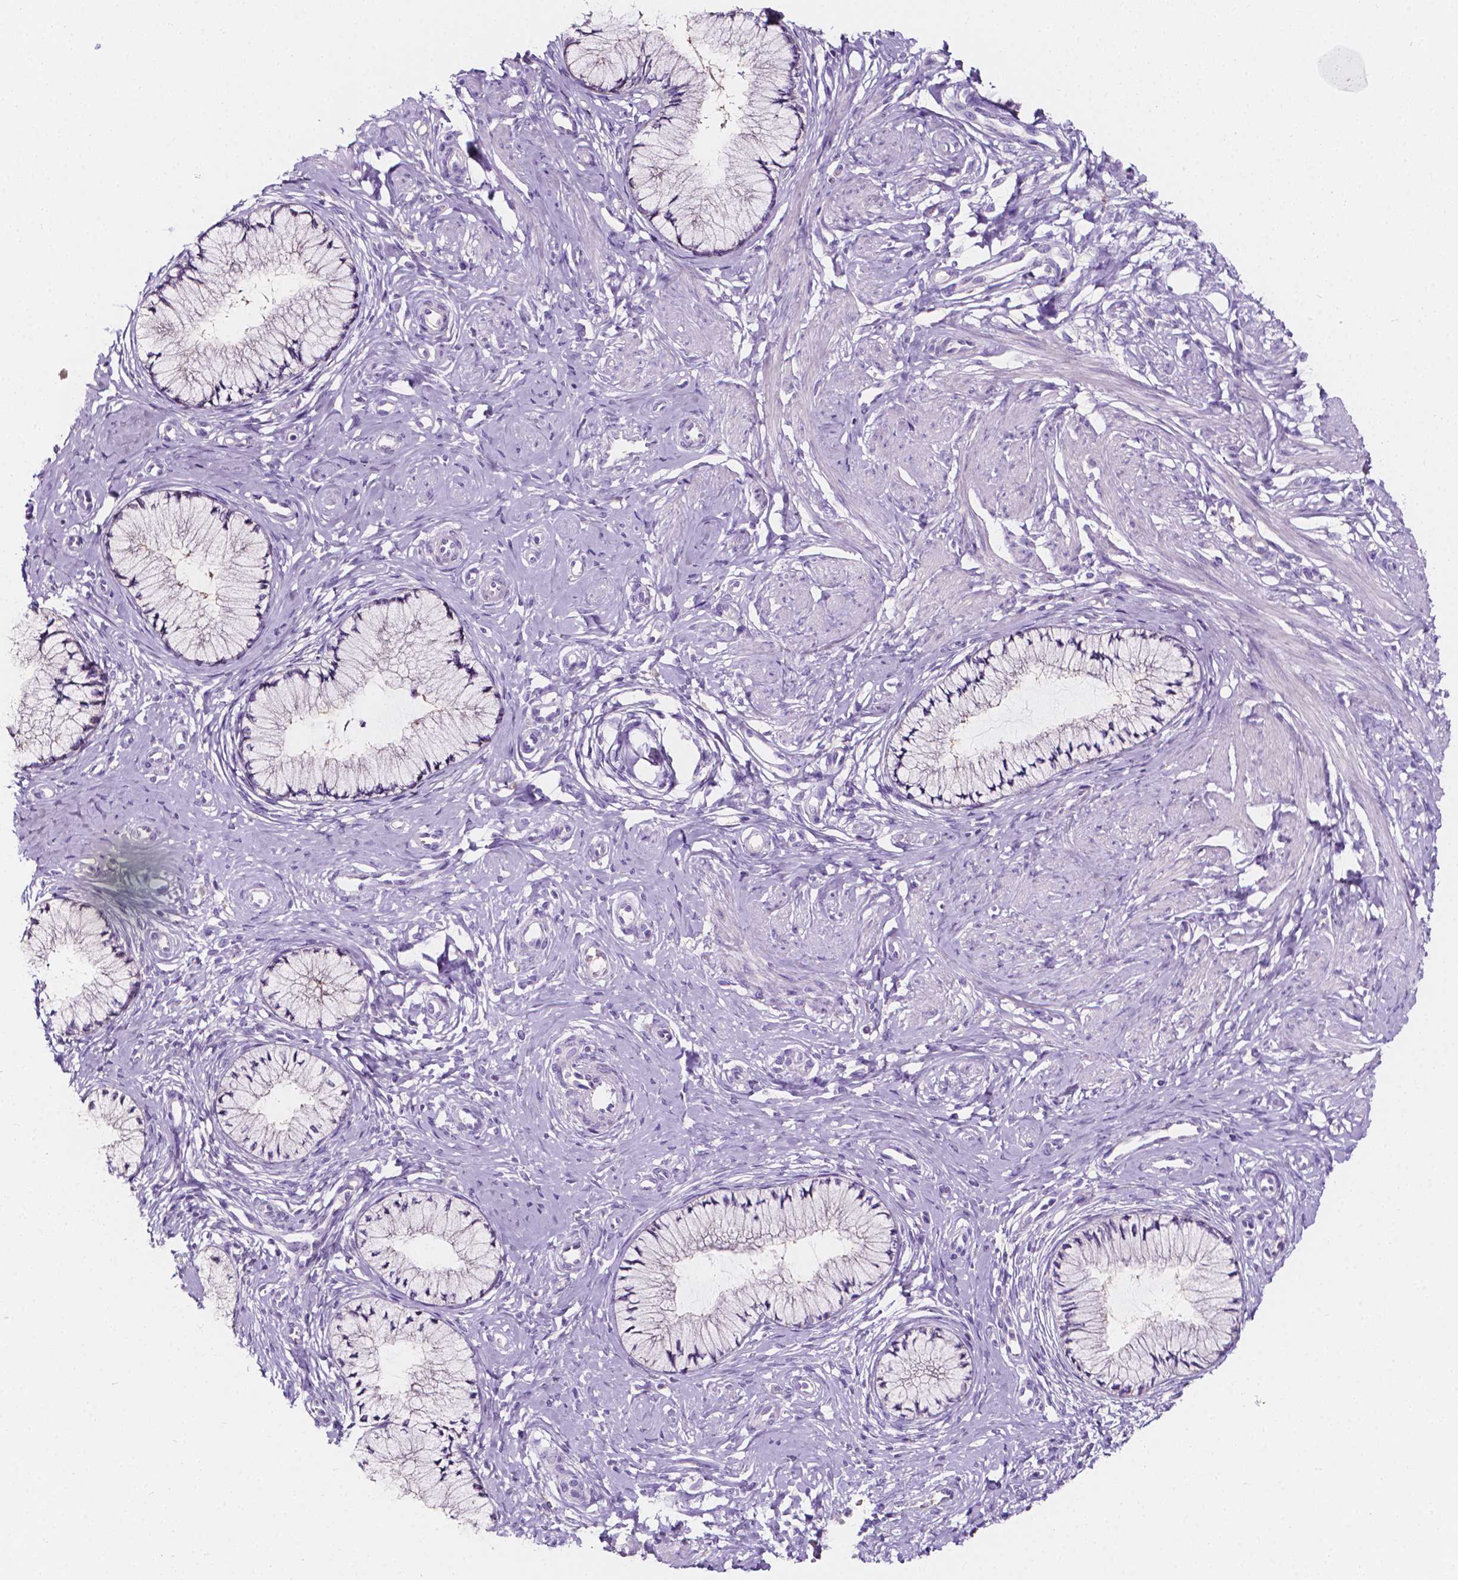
{"staining": {"intensity": "negative", "quantity": "none", "location": "none"}, "tissue": "cervix", "cell_type": "Glandular cells", "image_type": "normal", "snomed": [{"axis": "morphology", "description": "Normal tissue, NOS"}, {"axis": "topography", "description": "Cervix"}], "caption": "DAB immunohistochemical staining of normal human cervix displays no significant positivity in glandular cells.", "gene": "CLSTN2", "patient": {"sex": "female", "age": 37}}